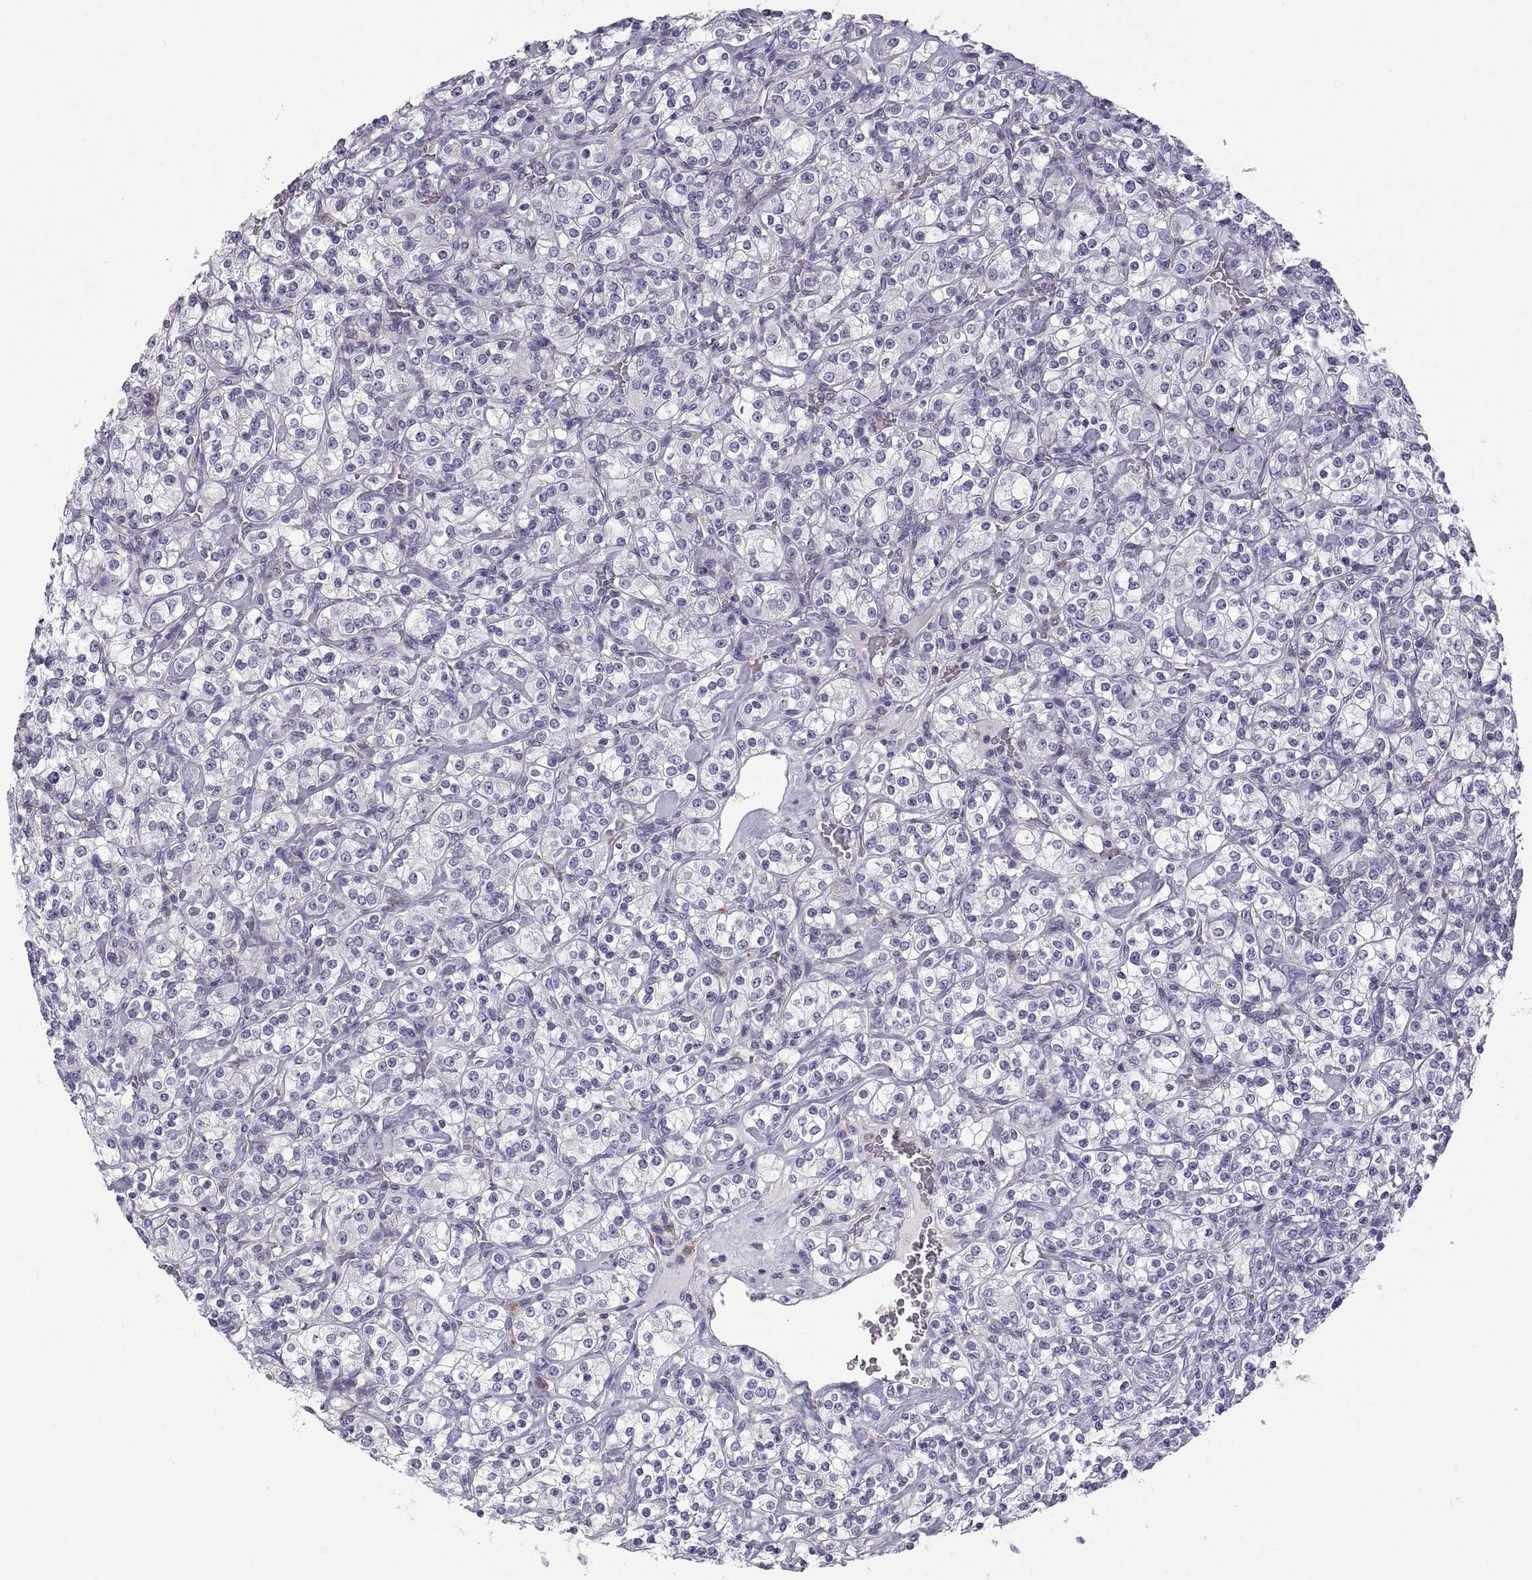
{"staining": {"intensity": "negative", "quantity": "none", "location": "none"}, "tissue": "renal cancer", "cell_type": "Tumor cells", "image_type": "cancer", "snomed": [{"axis": "morphology", "description": "Adenocarcinoma, NOS"}, {"axis": "topography", "description": "Kidney"}], "caption": "This image is of renal cancer (adenocarcinoma) stained with immunohistochemistry to label a protein in brown with the nuclei are counter-stained blue. There is no positivity in tumor cells.", "gene": "RGS19", "patient": {"sex": "male", "age": 77}}